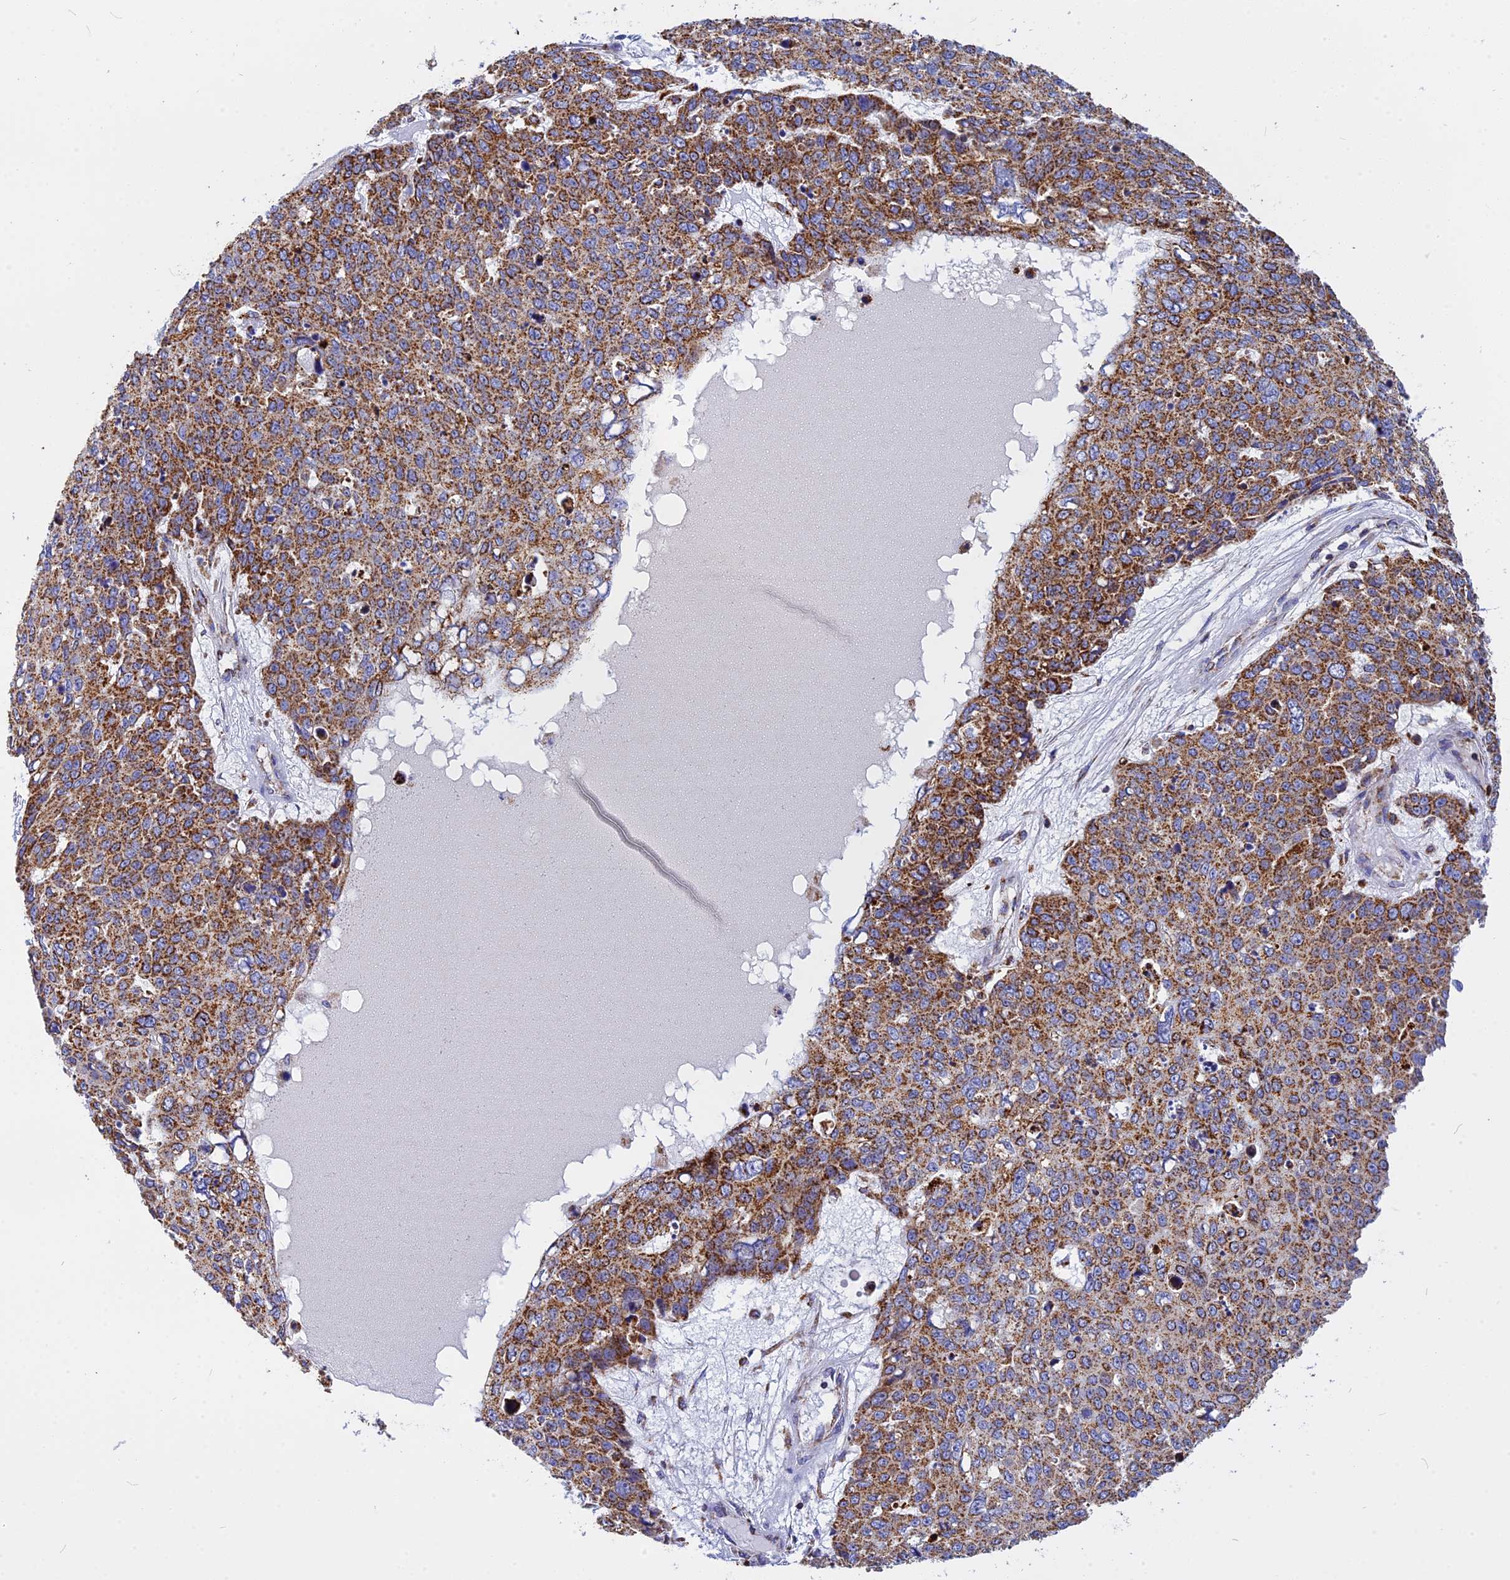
{"staining": {"intensity": "moderate", "quantity": ">75%", "location": "cytoplasmic/membranous"}, "tissue": "skin cancer", "cell_type": "Tumor cells", "image_type": "cancer", "snomed": [{"axis": "morphology", "description": "Squamous cell carcinoma, NOS"}, {"axis": "topography", "description": "Skin"}], "caption": "IHC of human skin squamous cell carcinoma reveals medium levels of moderate cytoplasmic/membranous positivity in approximately >75% of tumor cells.", "gene": "VDAC2", "patient": {"sex": "male", "age": 71}}